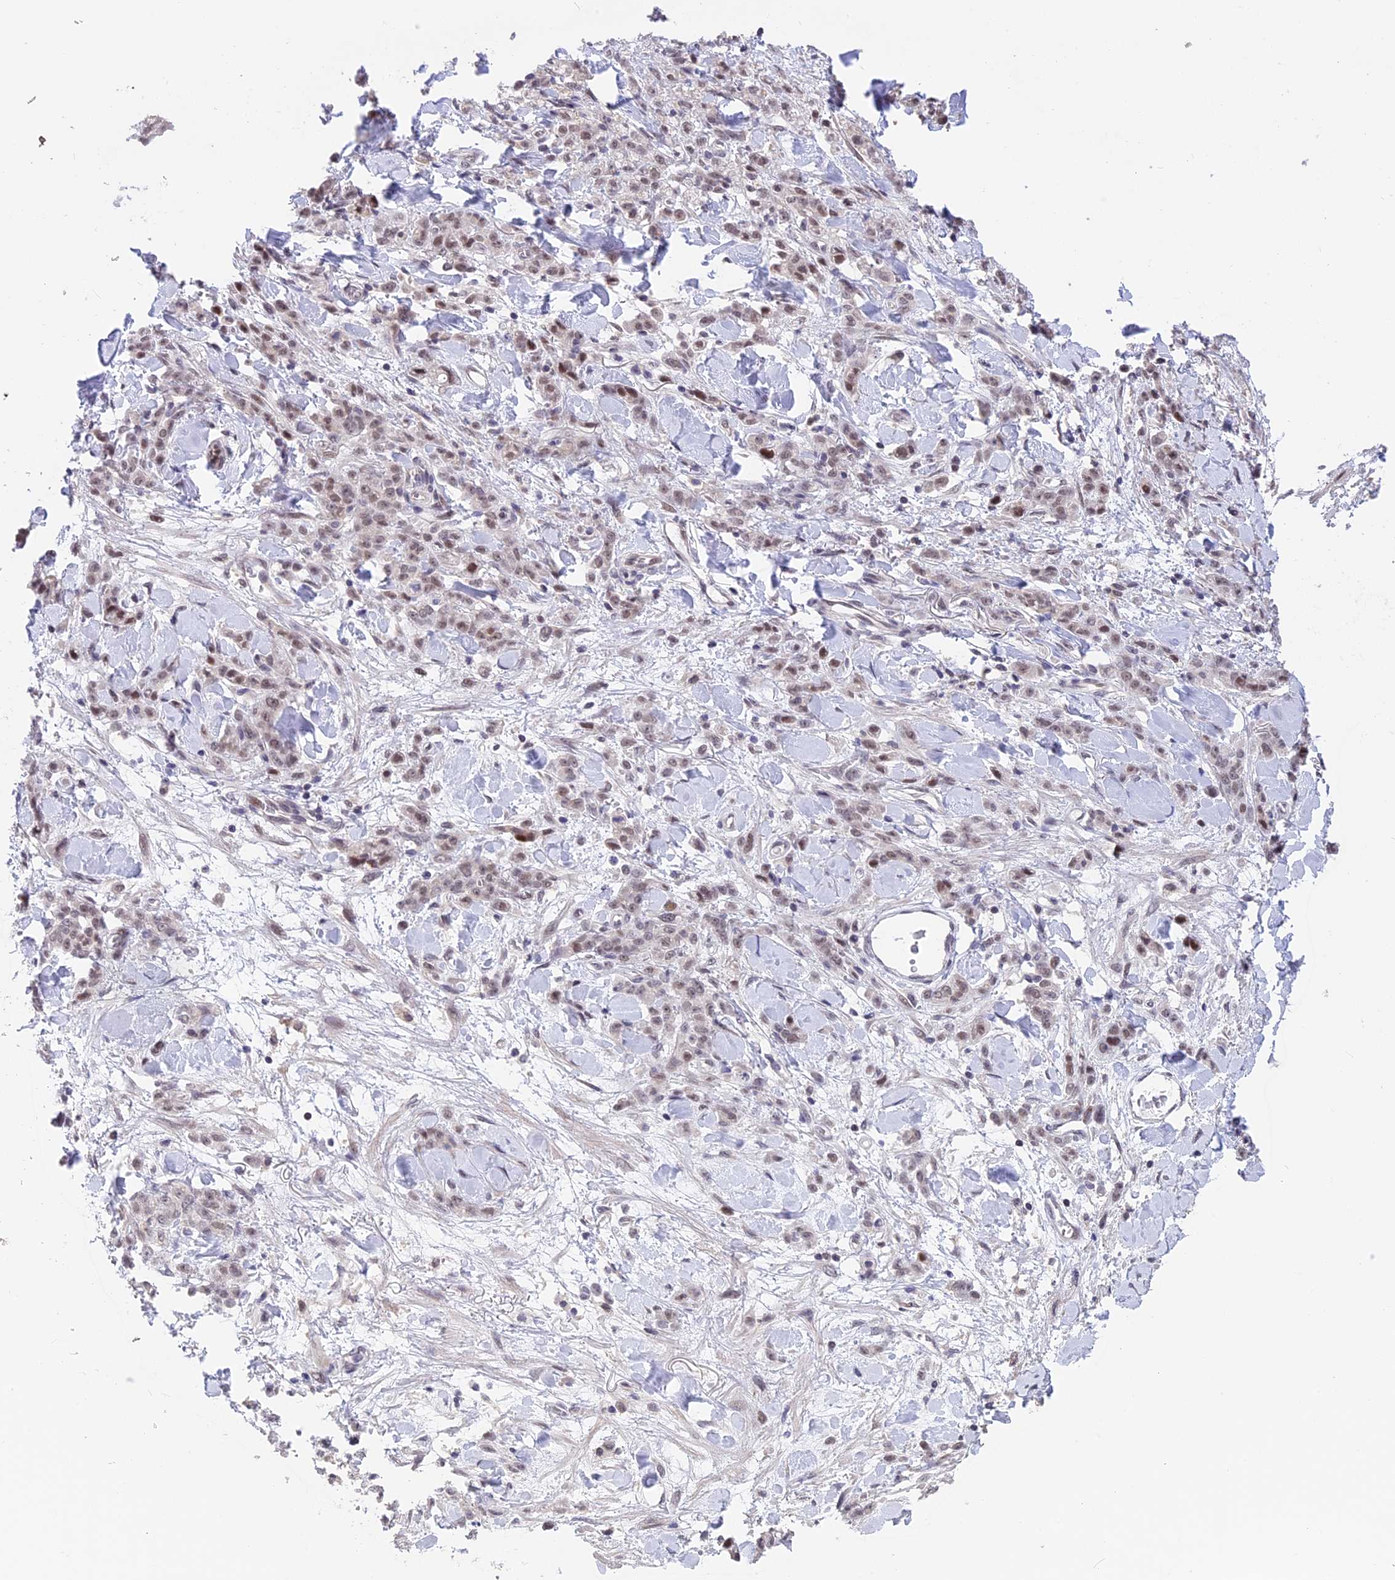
{"staining": {"intensity": "weak", "quantity": "25%-75%", "location": "nuclear"}, "tissue": "stomach cancer", "cell_type": "Tumor cells", "image_type": "cancer", "snomed": [{"axis": "morphology", "description": "Normal tissue, NOS"}, {"axis": "morphology", "description": "Adenocarcinoma, NOS"}, {"axis": "topography", "description": "Stomach"}], "caption": "High-power microscopy captured an IHC photomicrograph of stomach adenocarcinoma, revealing weak nuclear staining in approximately 25%-75% of tumor cells. (DAB (3,3'-diaminobenzidine) IHC, brown staining for protein, blue staining for nuclei).", "gene": "POLR2C", "patient": {"sex": "male", "age": 82}}